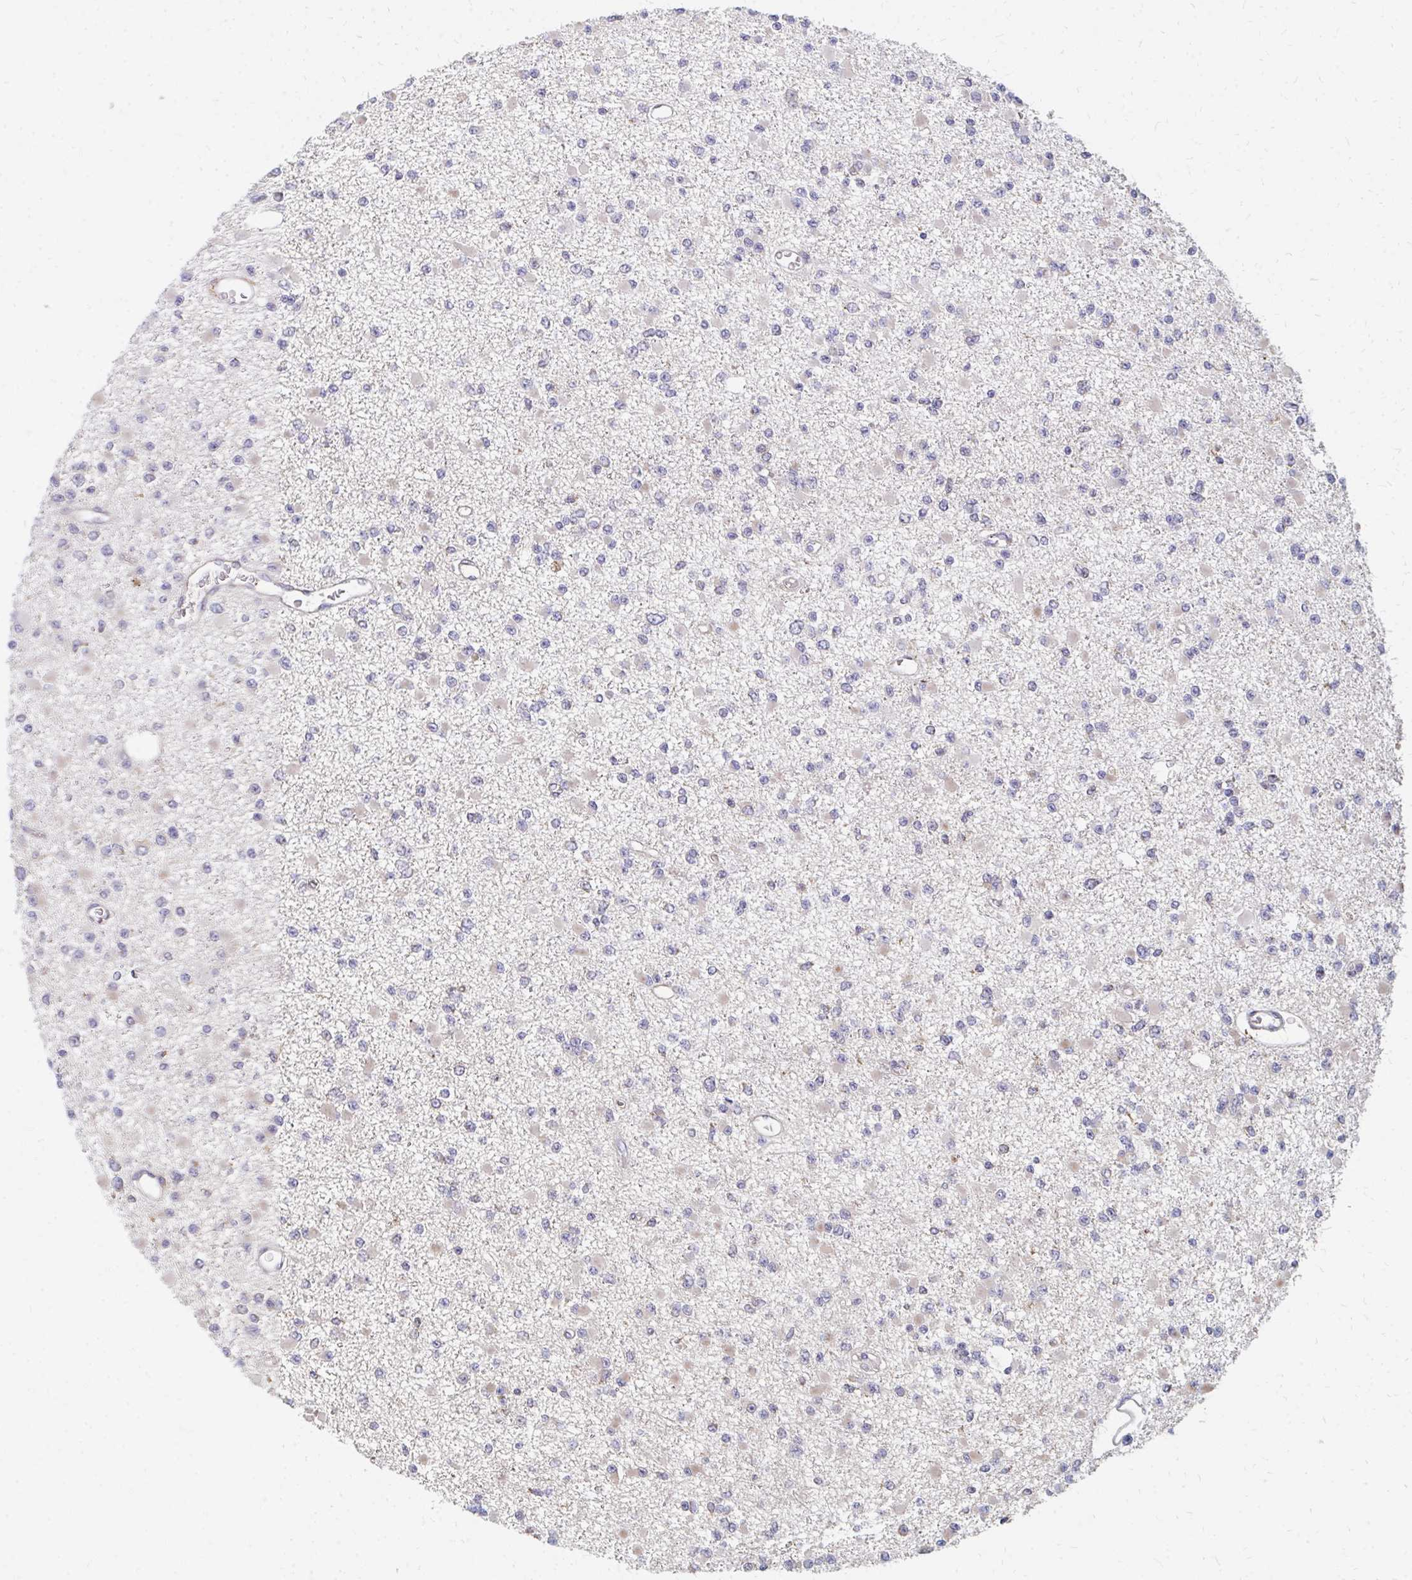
{"staining": {"intensity": "weak", "quantity": "<25%", "location": "cytoplasmic/membranous"}, "tissue": "glioma", "cell_type": "Tumor cells", "image_type": "cancer", "snomed": [{"axis": "morphology", "description": "Glioma, malignant, Low grade"}, {"axis": "topography", "description": "Brain"}], "caption": "Image shows no significant protein positivity in tumor cells of glioma. (DAB (3,3'-diaminobenzidine) immunohistochemistry (IHC) with hematoxylin counter stain).", "gene": "PPP1R13L", "patient": {"sex": "female", "age": 22}}